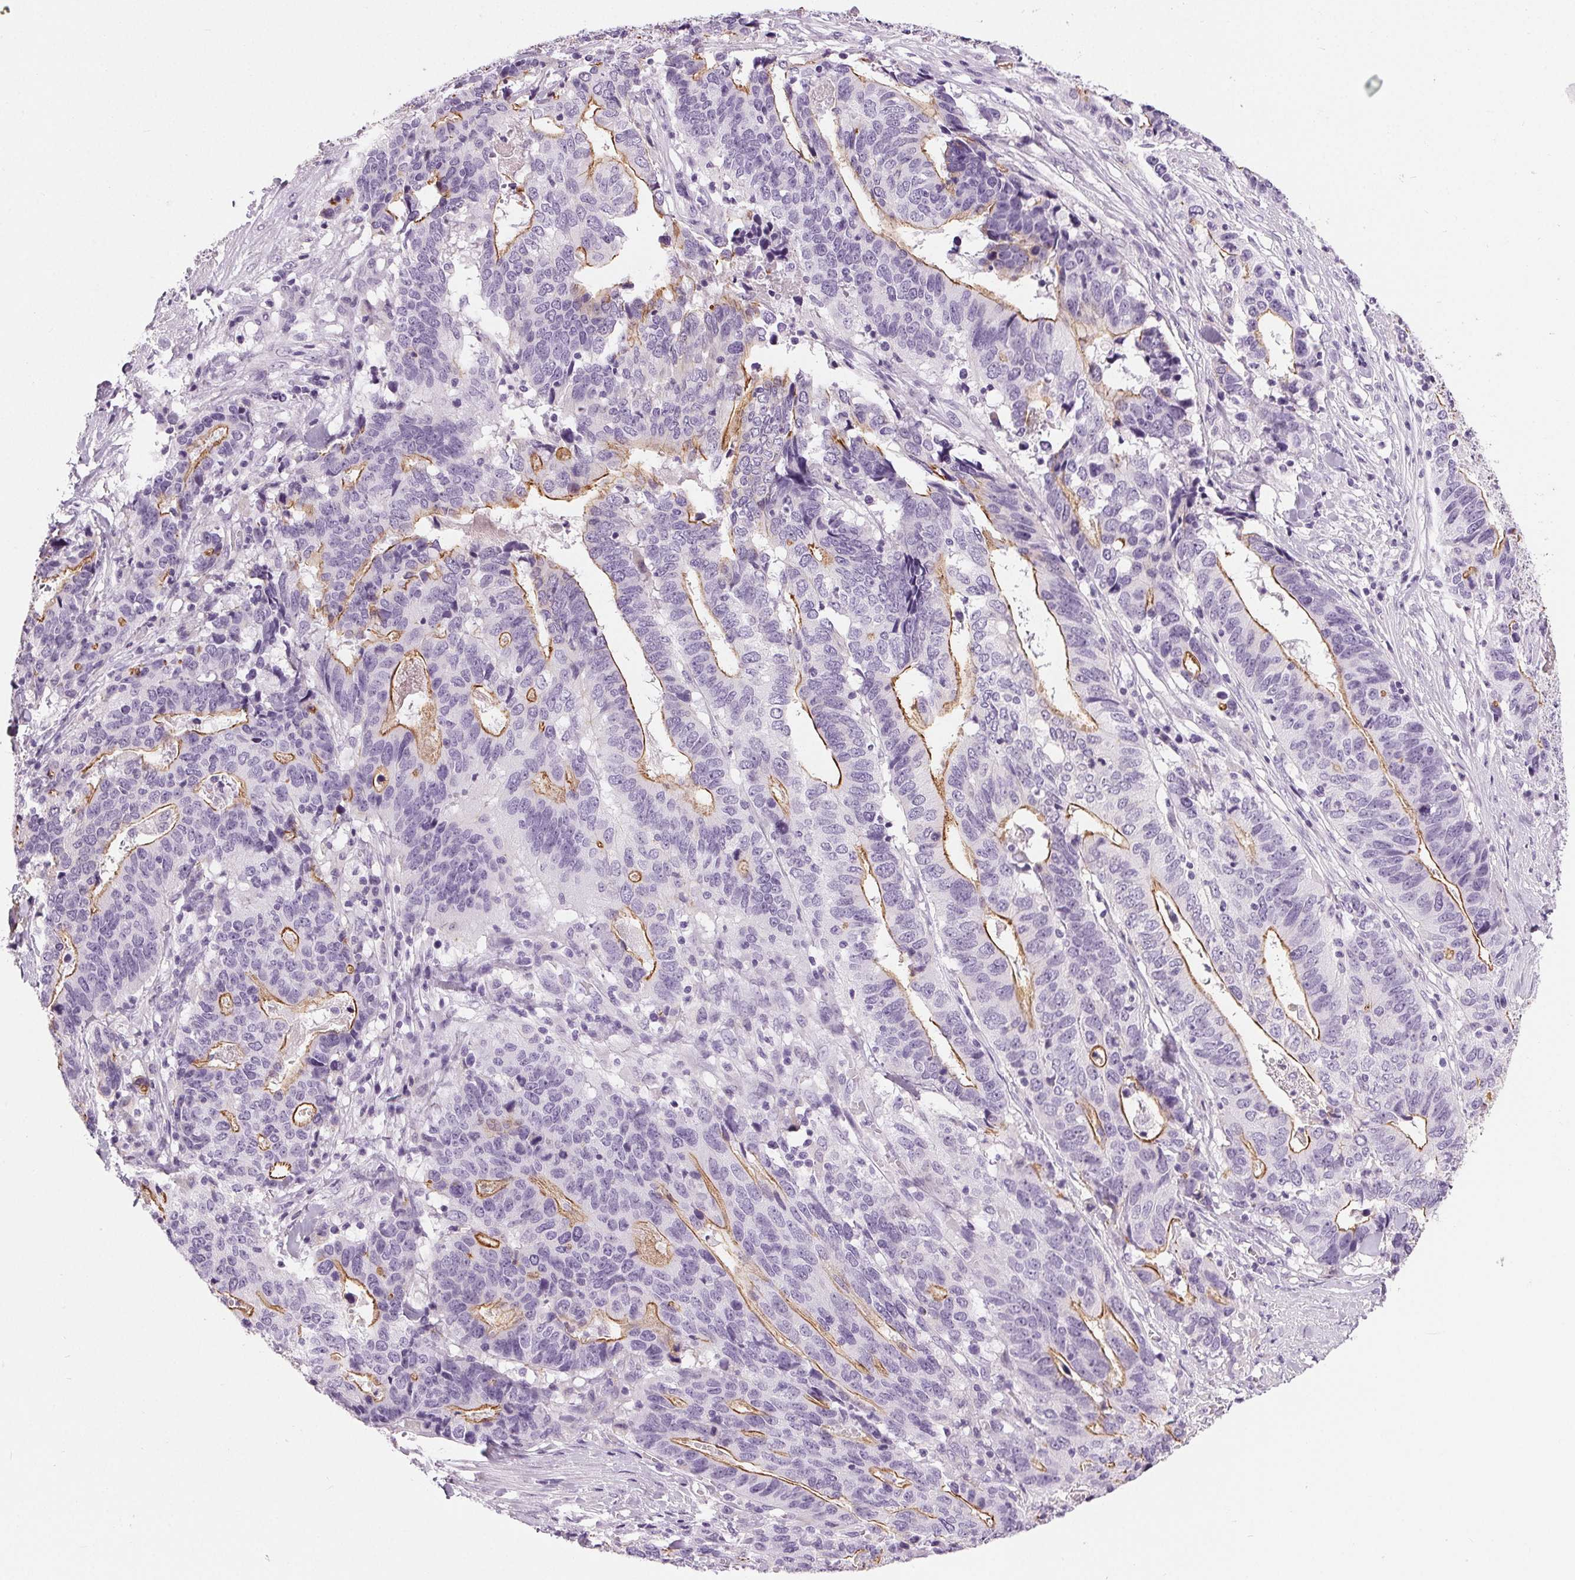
{"staining": {"intensity": "strong", "quantity": "25%-75%", "location": "cytoplasmic/membranous"}, "tissue": "stomach cancer", "cell_type": "Tumor cells", "image_type": "cancer", "snomed": [{"axis": "morphology", "description": "Adenocarcinoma, NOS"}, {"axis": "topography", "description": "Stomach, upper"}], "caption": "Strong cytoplasmic/membranous positivity for a protein is identified in about 25%-75% of tumor cells of stomach cancer using IHC.", "gene": "MISP", "patient": {"sex": "female", "age": 67}}